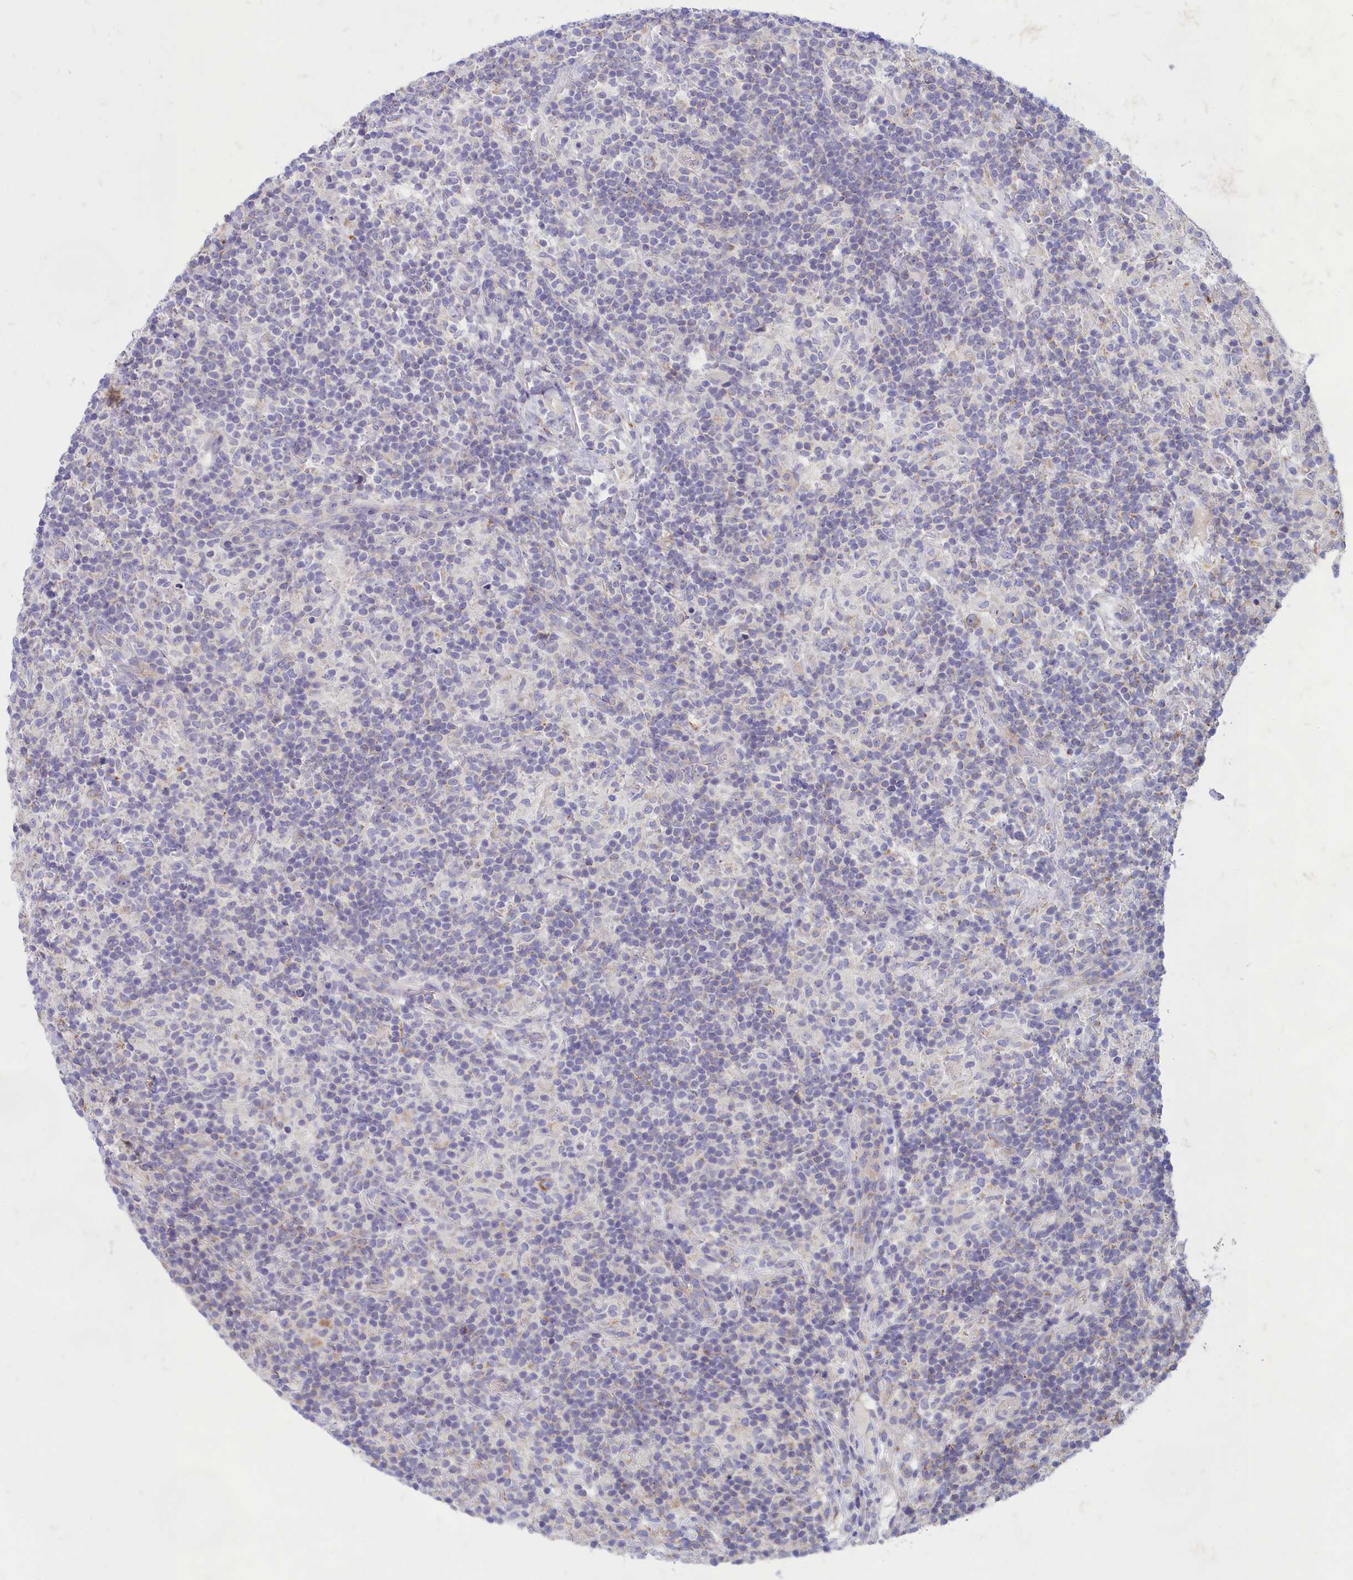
{"staining": {"intensity": "weak", "quantity": "25%-75%", "location": "cytoplasmic/membranous"}, "tissue": "lymphoma", "cell_type": "Tumor cells", "image_type": "cancer", "snomed": [{"axis": "morphology", "description": "Hodgkin's disease, NOS"}, {"axis": "topography", "description": "Lymph node"}], "caption": "A micrograph of lymphoma stained for a protein shows weak cytoplasmic/membranous brown staining in tumor cells.", "gene": "TMEM30B", "patient": {"sex": "male", "age": 70}}